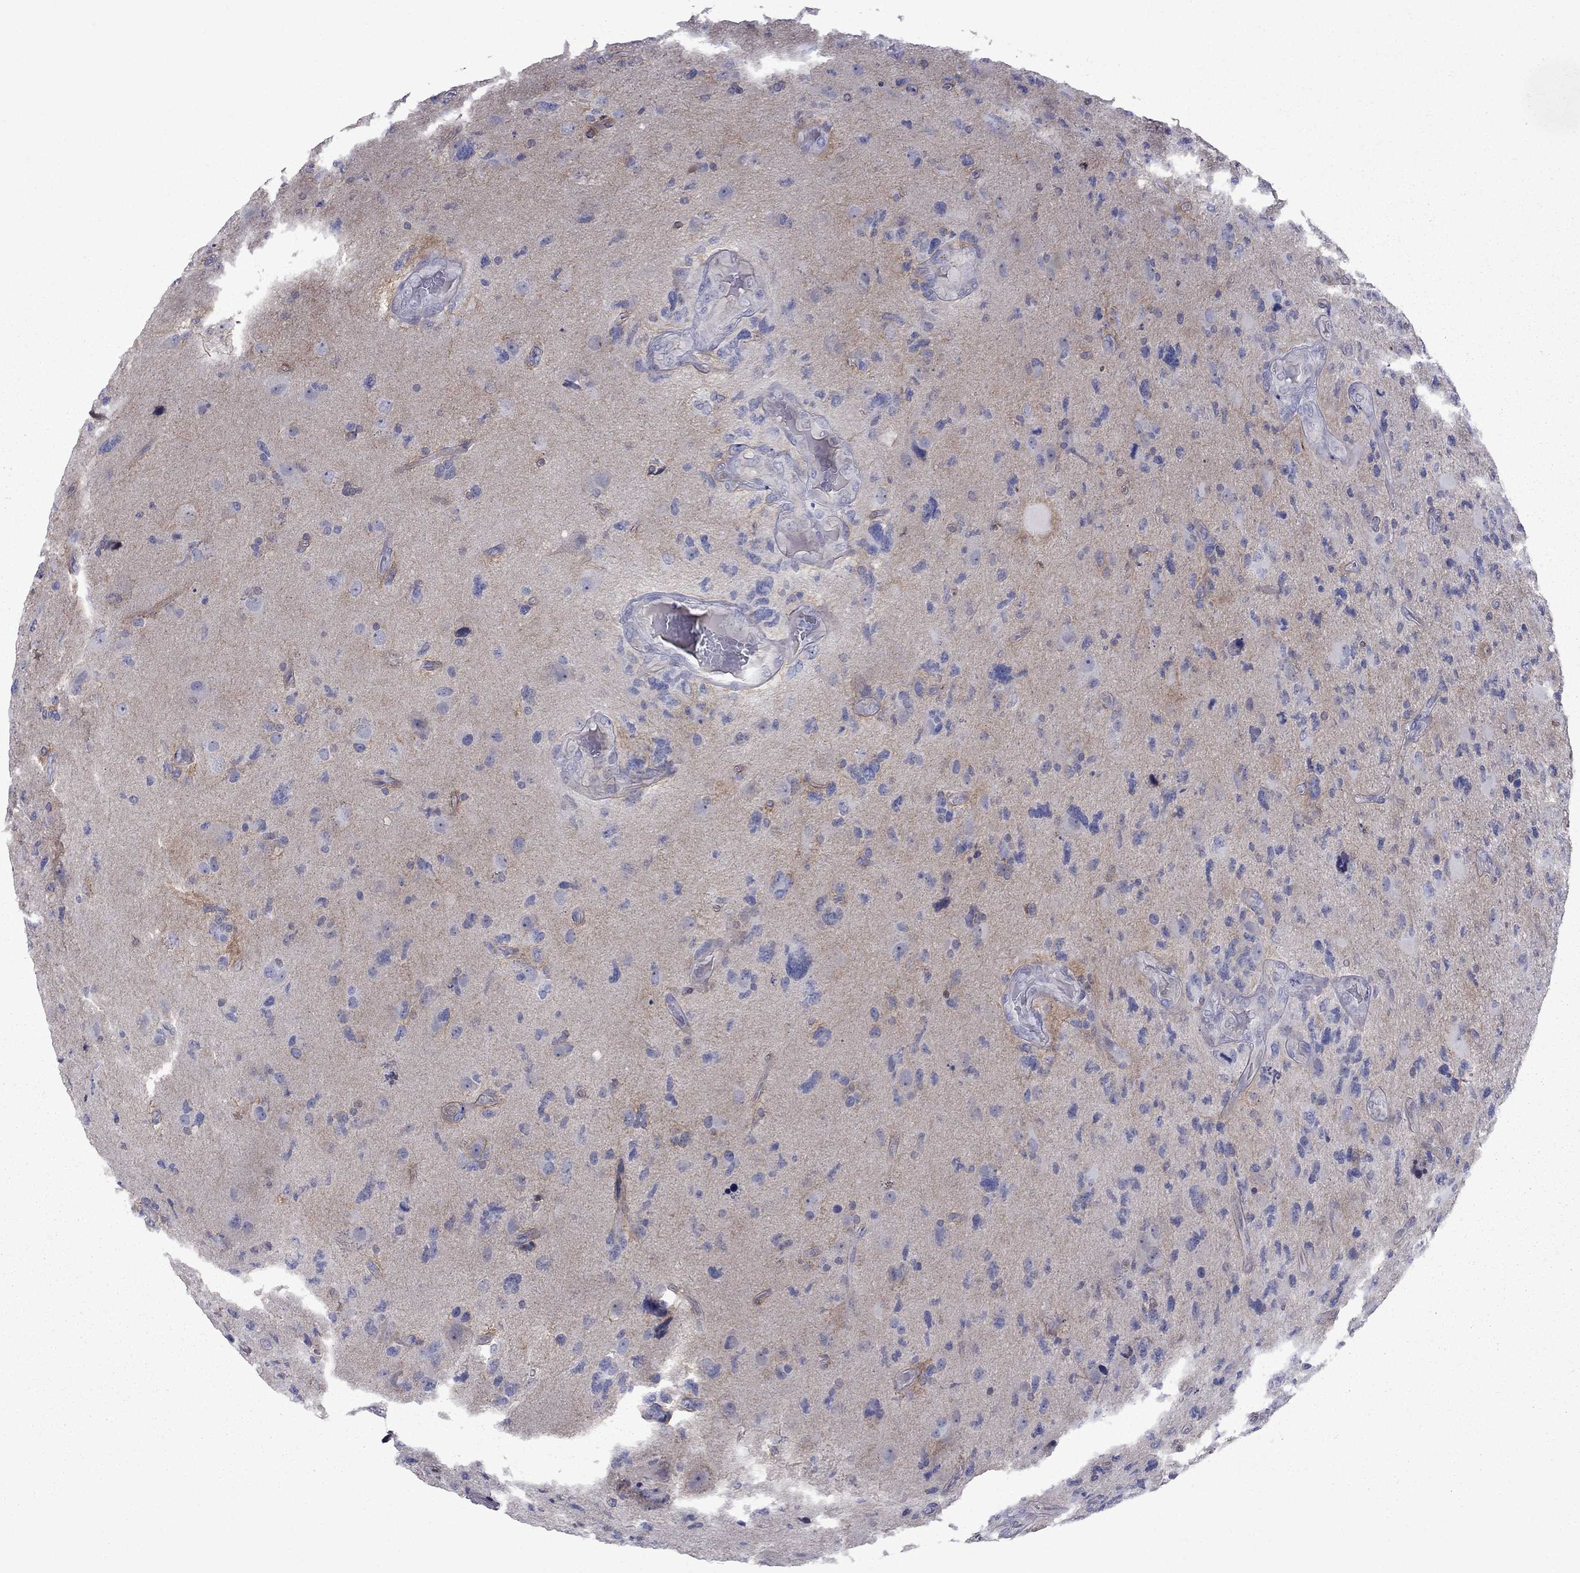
{"staining": {"intensity": "negative", "quantity": "none", "location": "none"}, "tissue": "glioma", "cell_type": "Tumor cells", "image_type": "cancer", "snomed": [{"axis": "morphology", "description": "Glioma, malignant, High grade"}, {"axis": "topography", "description": "Cerebral cortex"}], "caption": "This image is of glioma stained with immunohistochemistry (IHC) to label a protein in brown with the nuclei are counter-stained blue. There is no positivity in tumor cells. Brightfield microscopy of immunohistochemistry (IHC) stained with DAB (brown) and hematoxylin (blue), captured at high magnification.", "gene": "NRARP", "patient": {"sex": "male", "age": 70}}